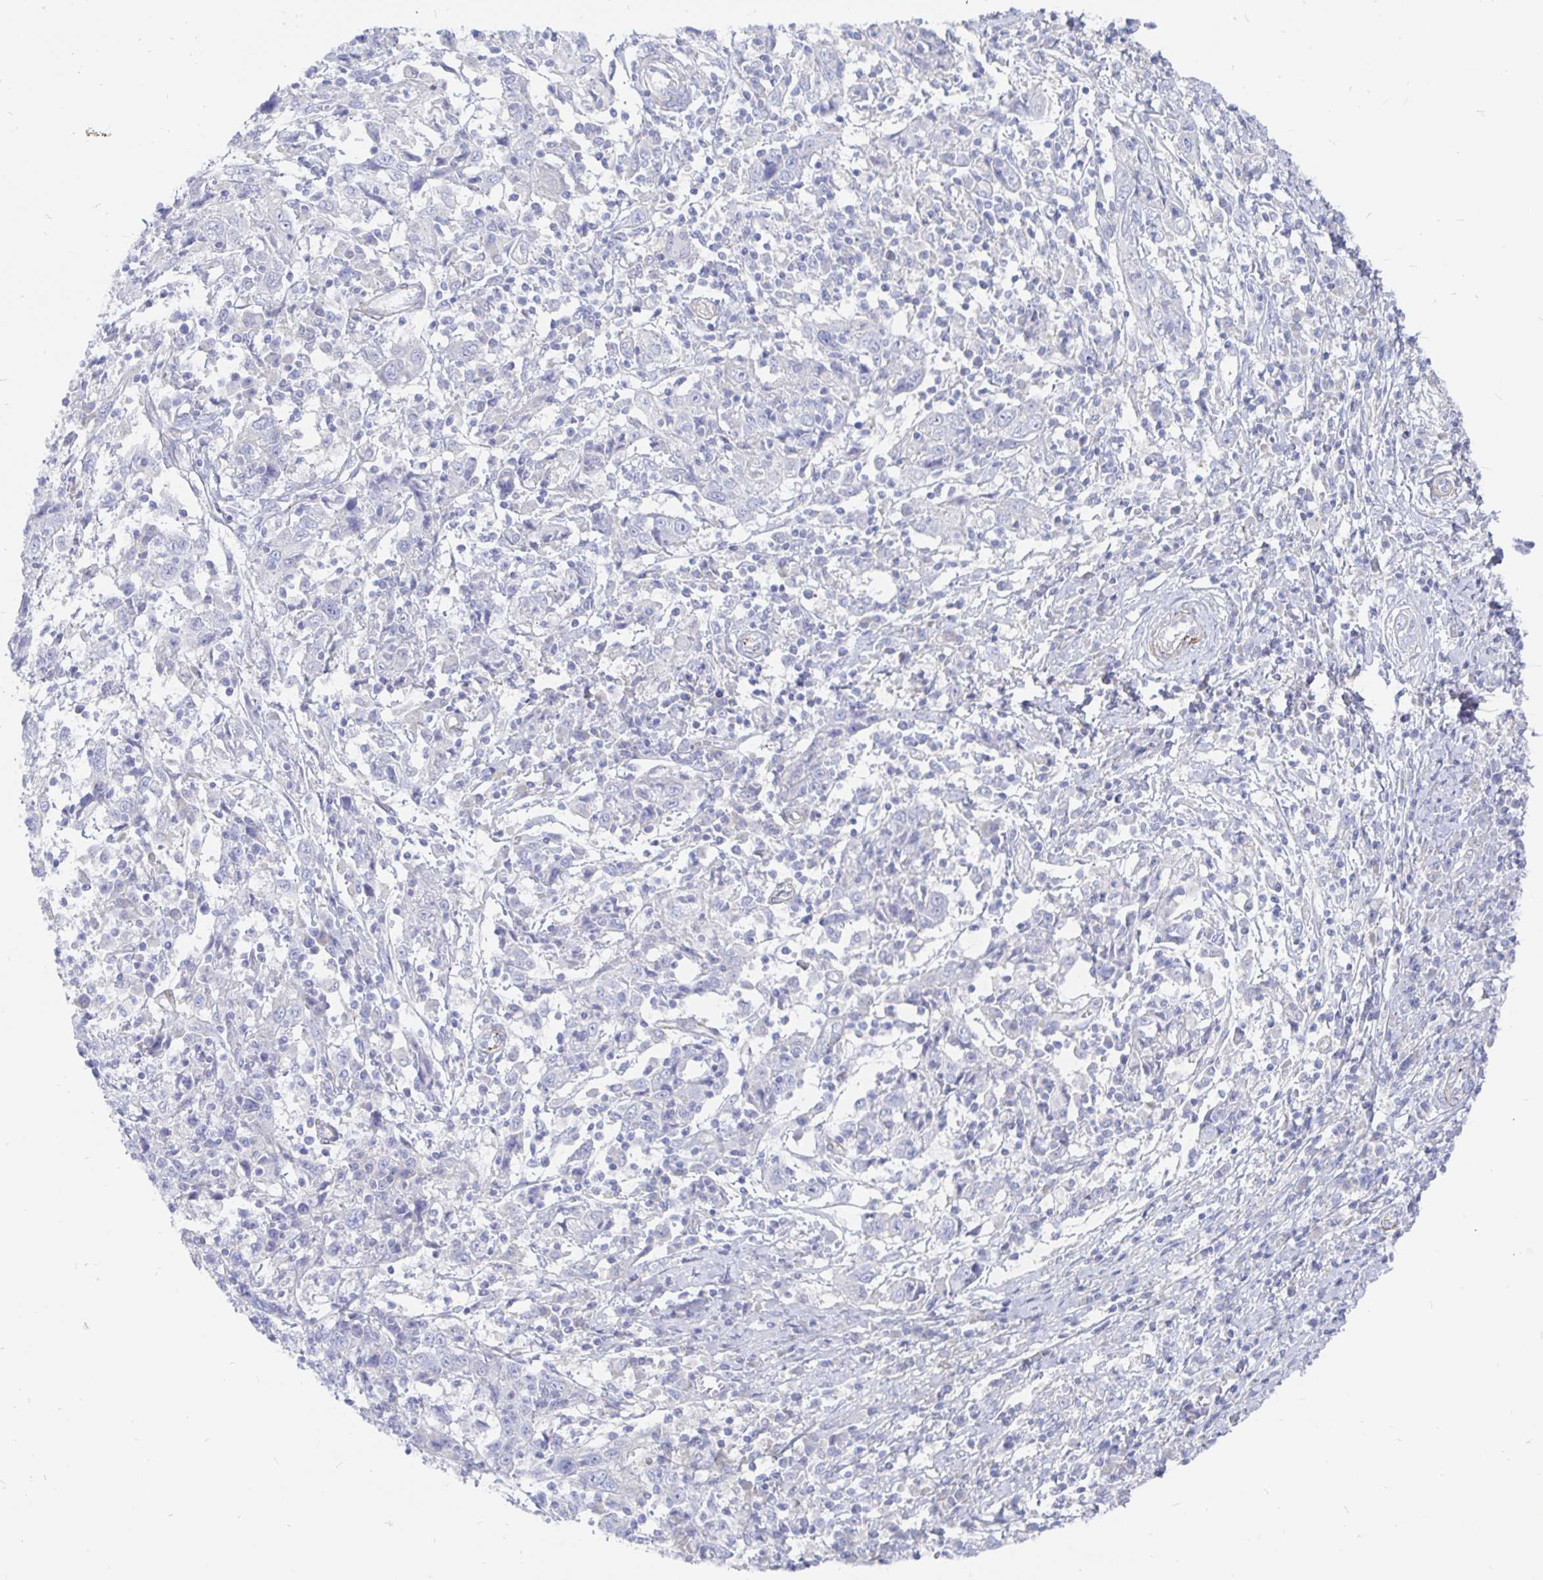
{"staining": {"intensity": "negative", "quantity": "none", "location": "none"}, "tissue": "cervical cancer", "cell_type": "Tumor cells", "image_type": "cancer", "snomed": [{"axis": "morphology", "description": "Squamous cell carcinoma, NOS"}, {"axis": "topography", "description": "Cervix"}], "caption": "Immunohistochemistry of human cervical squamous cell carcinoma reveals no positivity in tumor cells.", "gene": "COX16", "patient": {"sex": "female", "age": 46}}